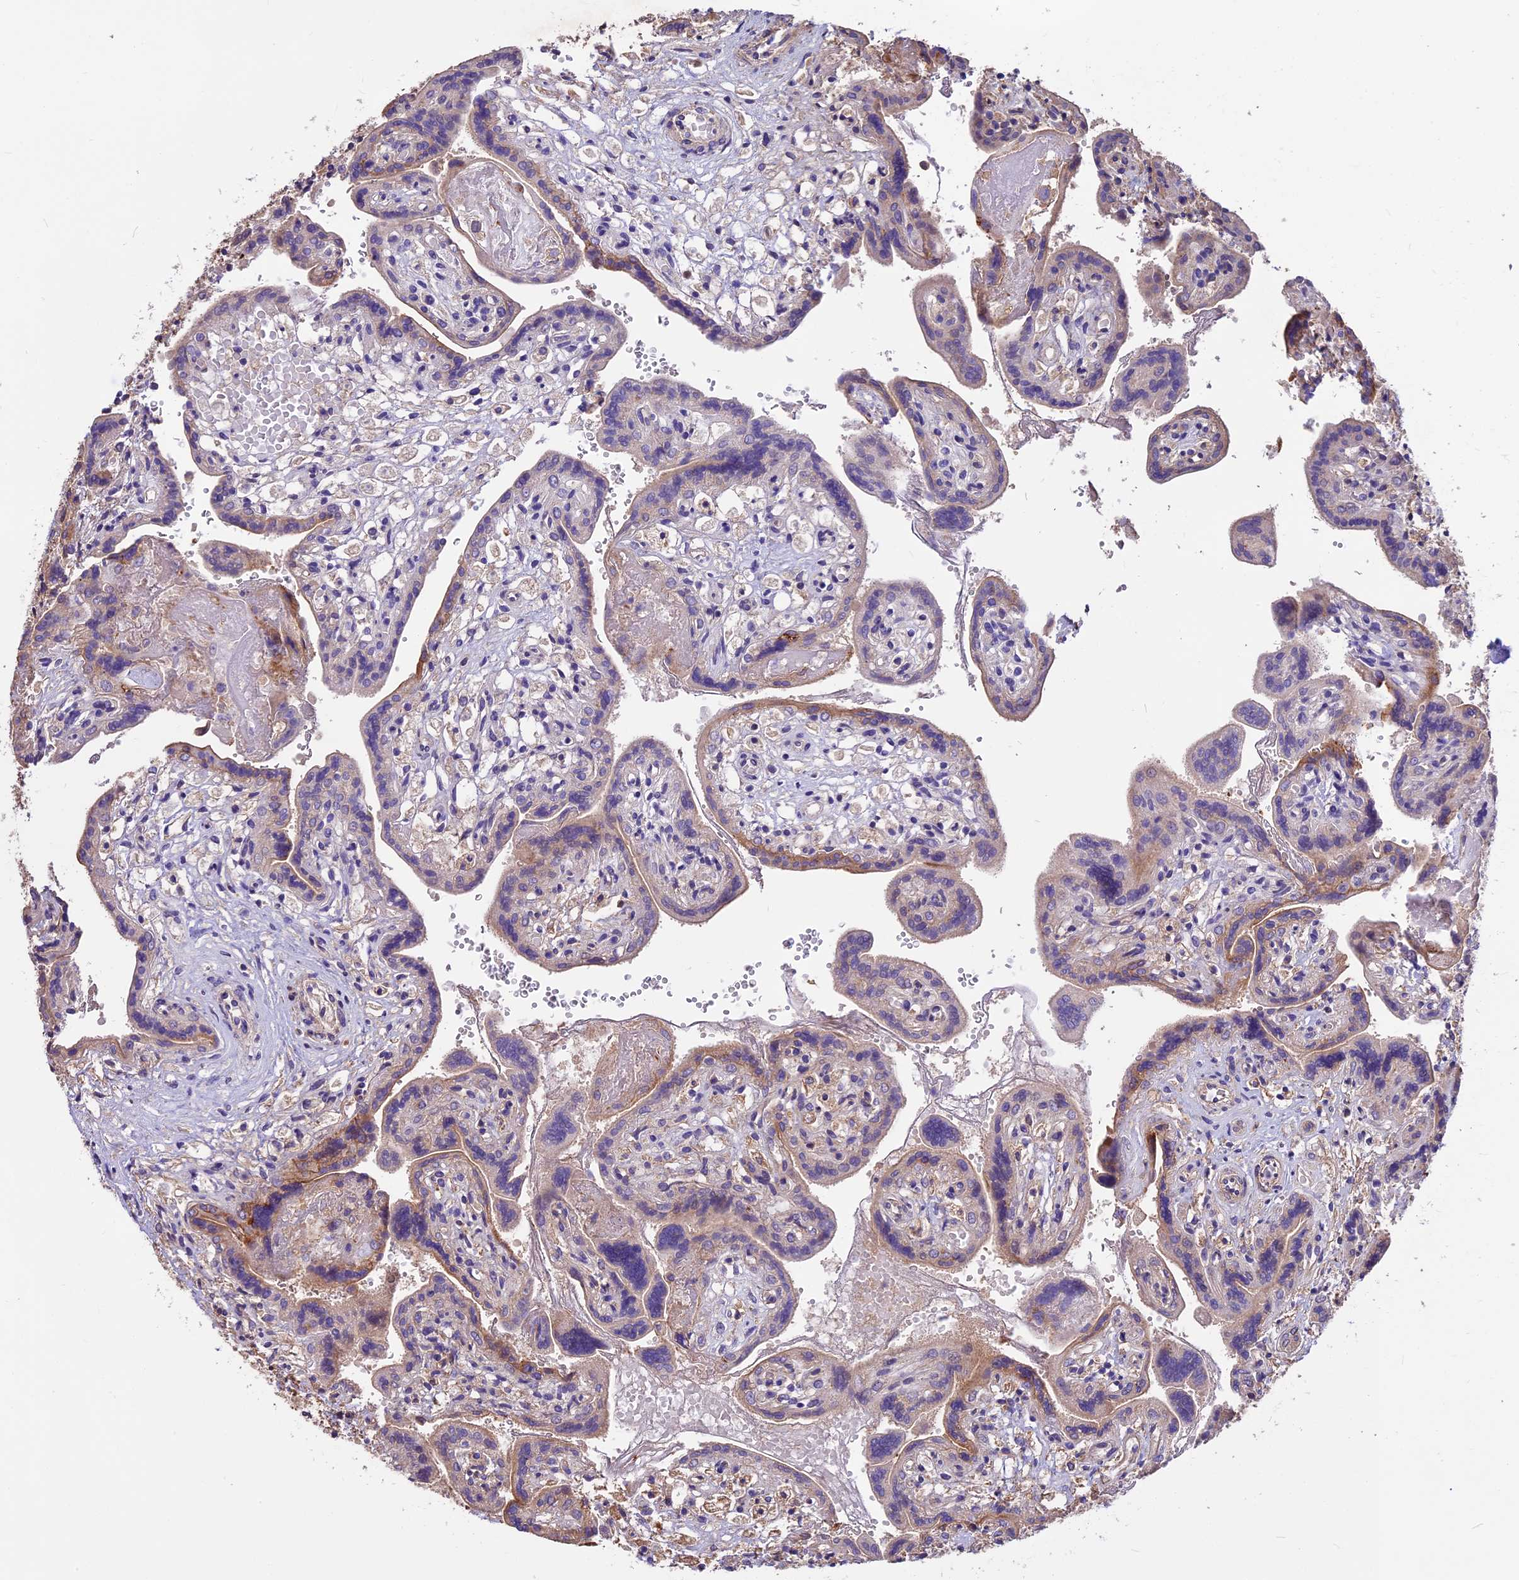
{"staining": {"intensity": "moderate", "quantity": "25%-75%", "location": "cytoplasmic/membranous,nuclear"}, "tissue": "placenta", "cell_type": "Trophoblastic cells", "image_type": "normal", "snomed": [{"axis": "morphology", "description": "Normal tissue, NOS"}, {"axis": "topography", "description": "Placenta"}], "caption": "Immunohistochemistry (DAB) staining of normal placenta shows moderate cytoplasmic/membranous,nuclear protein positivity in approximately 25%-75% of trophoblastic cells. Using DAB (3,3'-diaminobenzidine) (brown) and hematoxylin (blue) stains, captured at high magnification using brightfield microscopy.", "gene": "ANO3", "patient": {"sex": "female", "age": 37}}